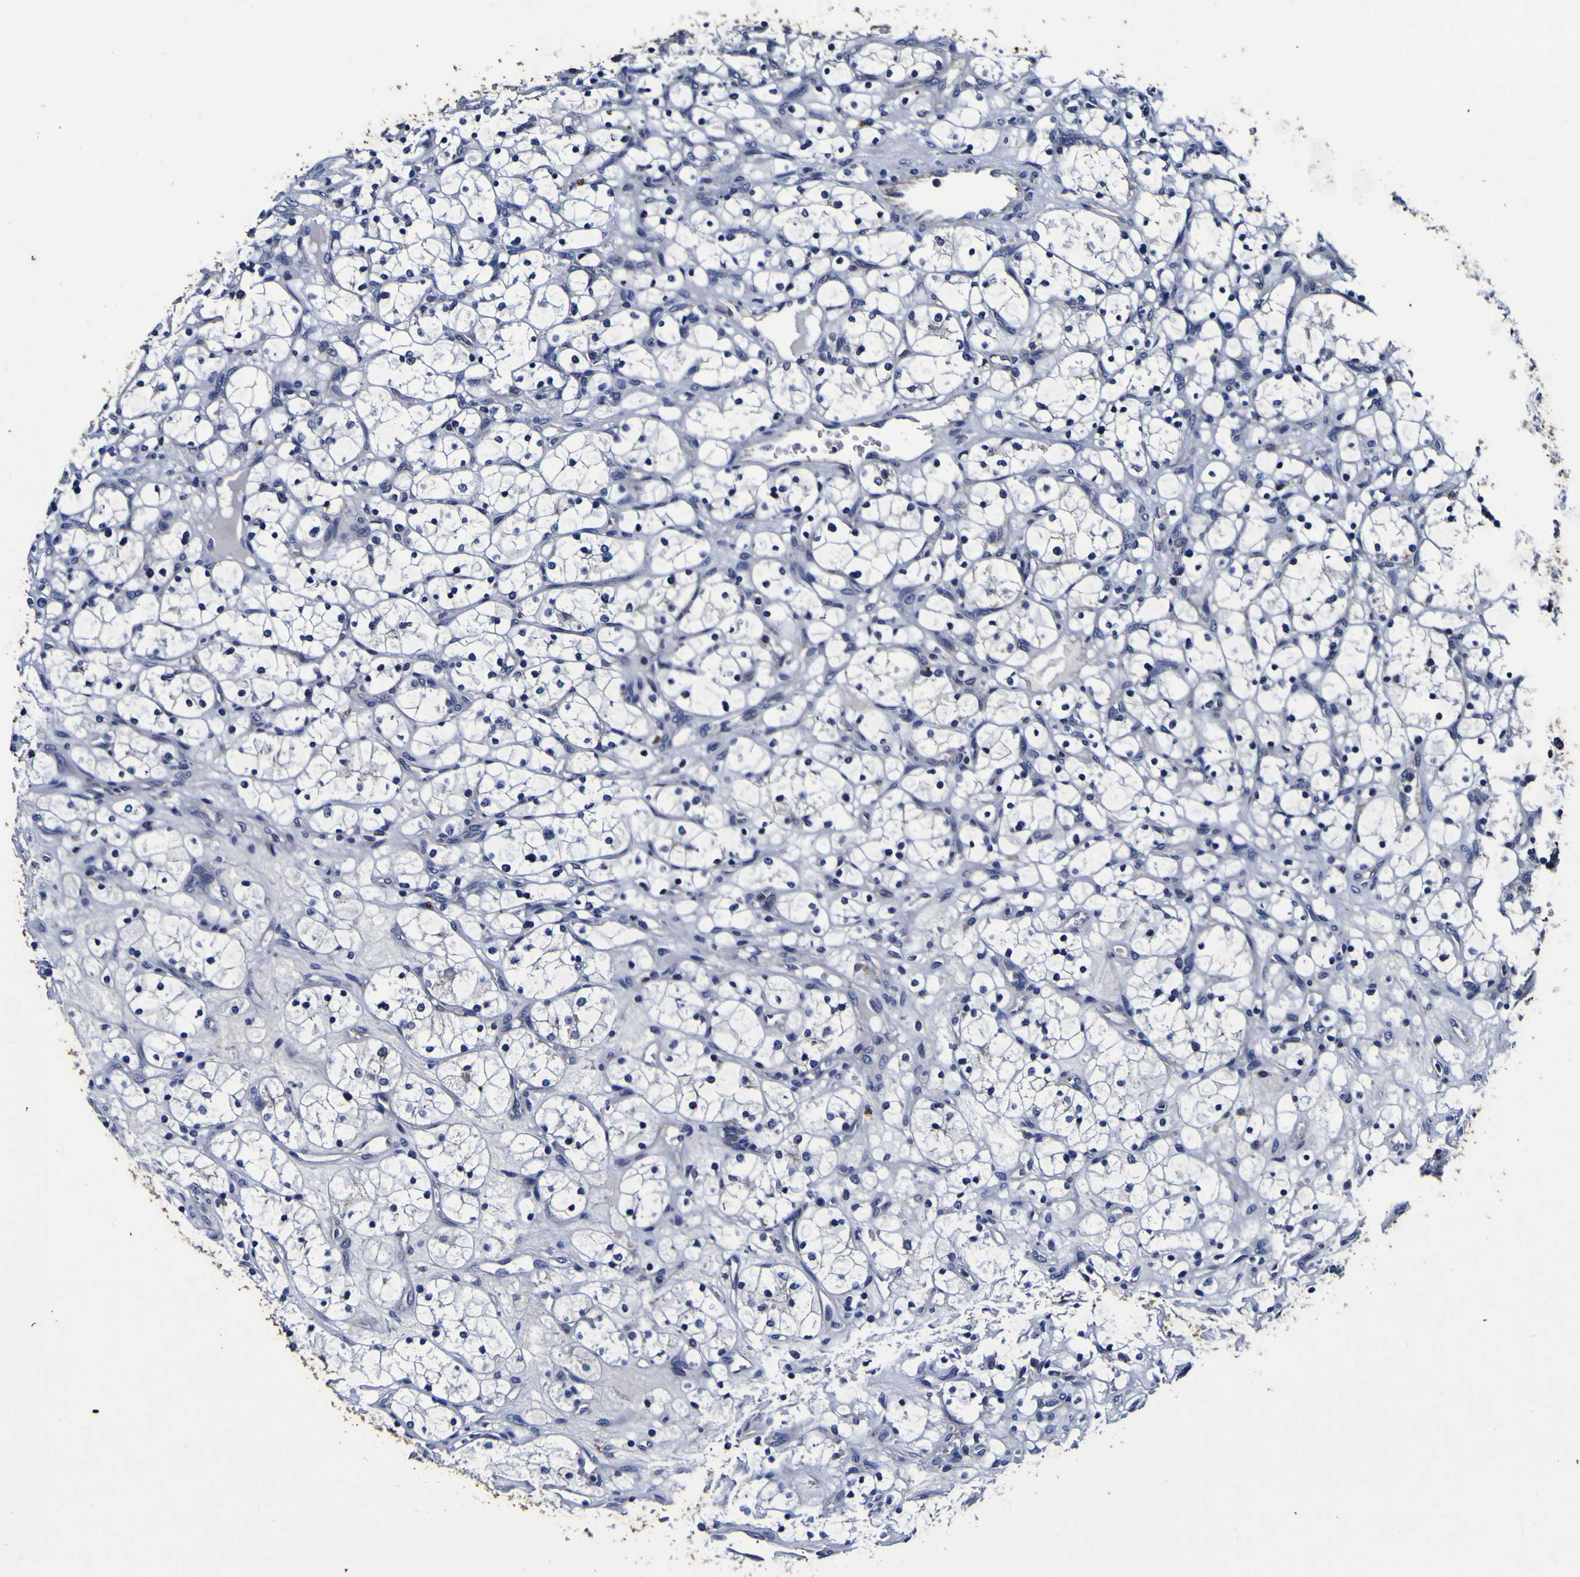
{"staining": {"intensity": "negative", "quantity": "none", "location": "none"}, "tissue": "renal cancer", "cell_type": "Tumor cells", "image_type": "cancer", "snomed": [{"axis": "morphology", "description": "Adenocarcinoma, NOS"}, {"axis": "topography", "description": "Kidney"}], "caption": "This is an immunohistochemistry micrograph of human renal adenocarcinoma. There is no expression in tumor cells.", "gene": "PANK4", "patient": {"sex": "female", "age": 69}}